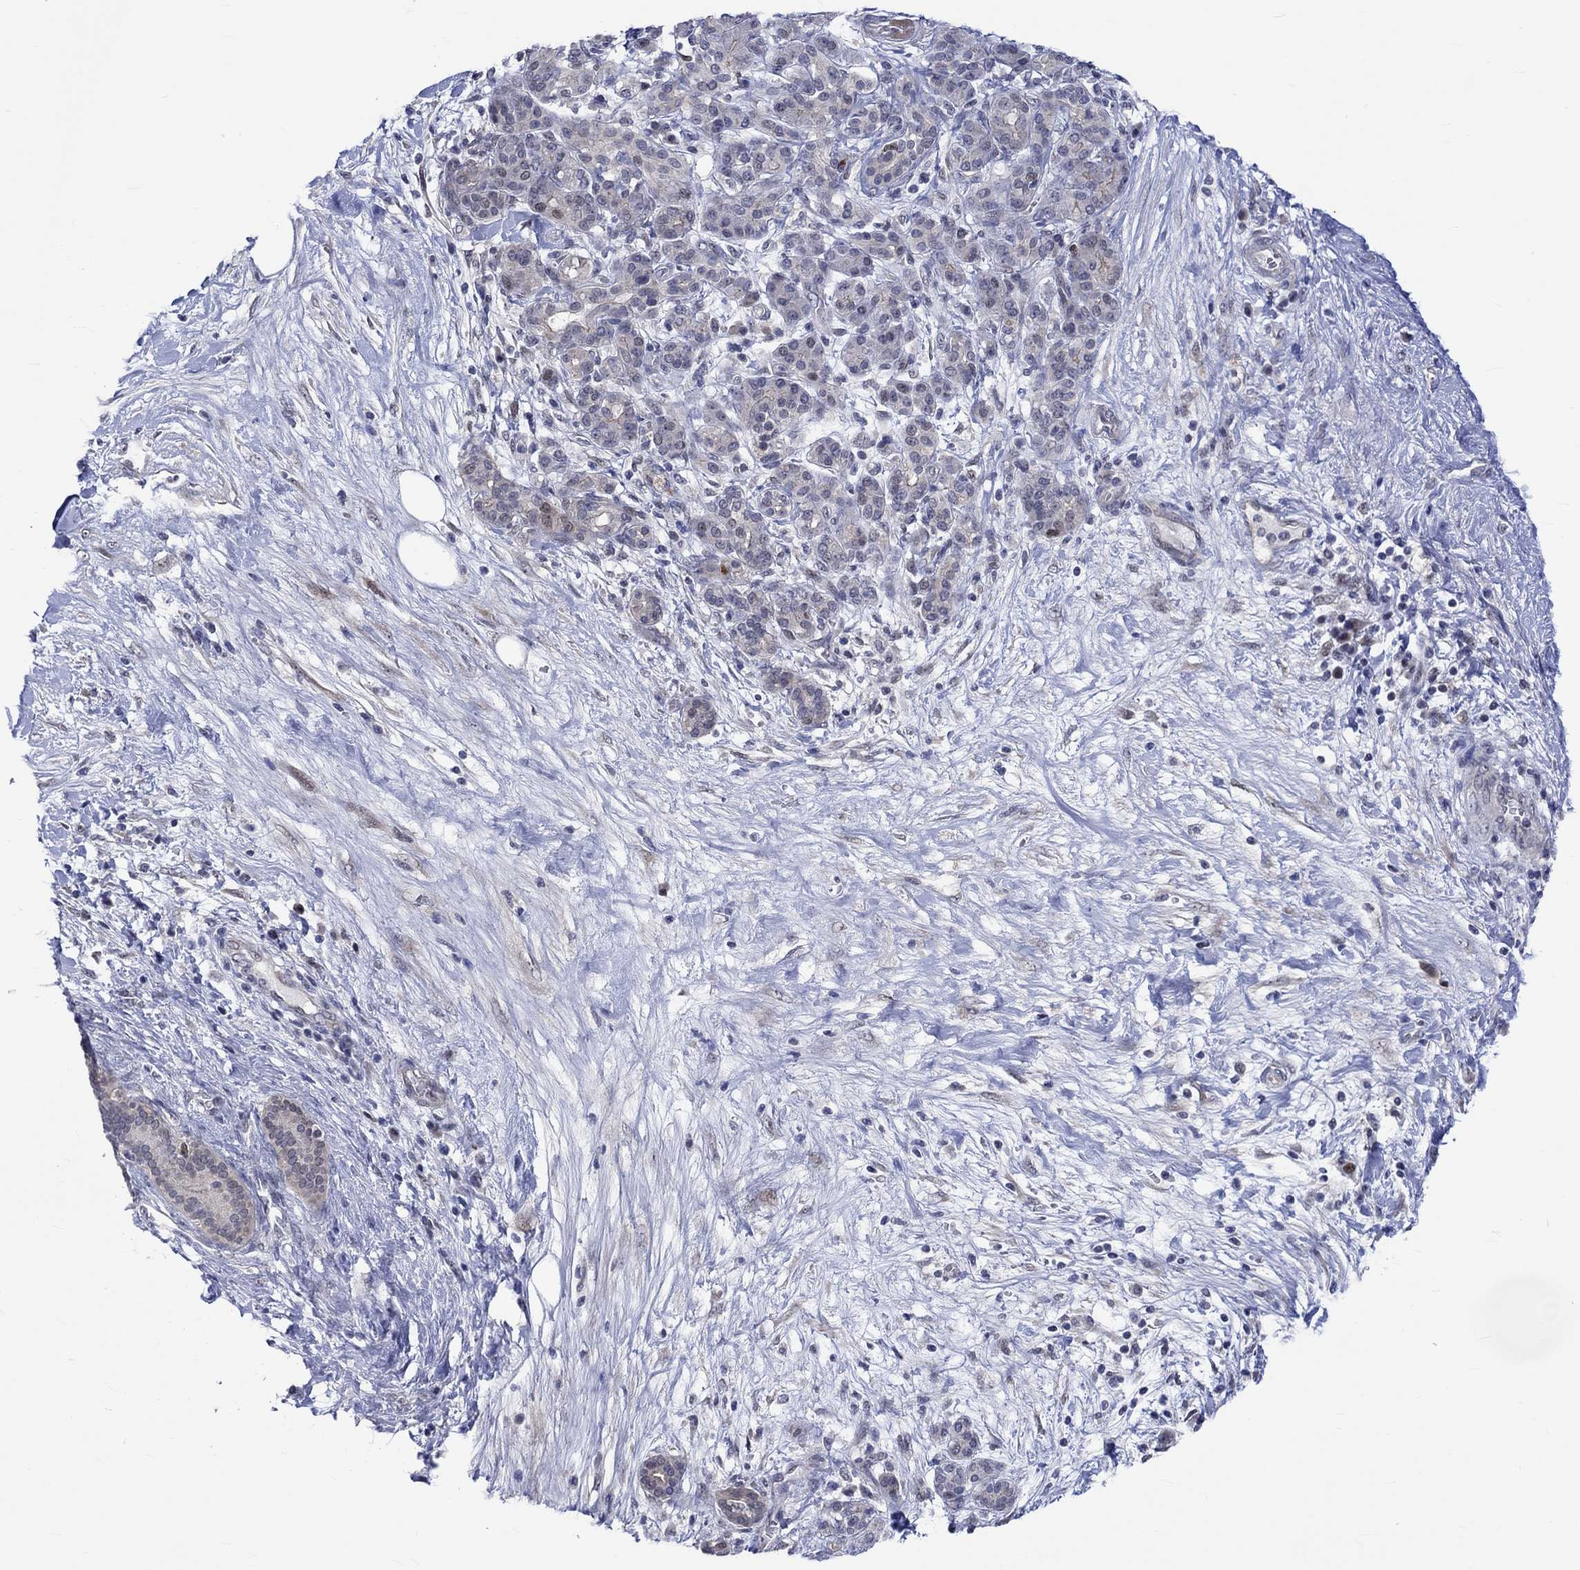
{"staining": {"intensity": "weak", "quantity": "<25%", "location": "nuclear"}, "tissue": "pancreatic cancer", "cell_type": "Tumor cells", "image_type": "cancer", "snomed": [{"axis": "morphology", "description": "Adenocarcinoma, NOS"}, {"axis": "topography", "description": "Pancreas"}], "caption": "The photomicrograph shows no significant expression in tumor cells of pancreatic cancer (adenocarcinoma).", "gene": "E2F8", "patient": {"sex": "male", "age": 44}}